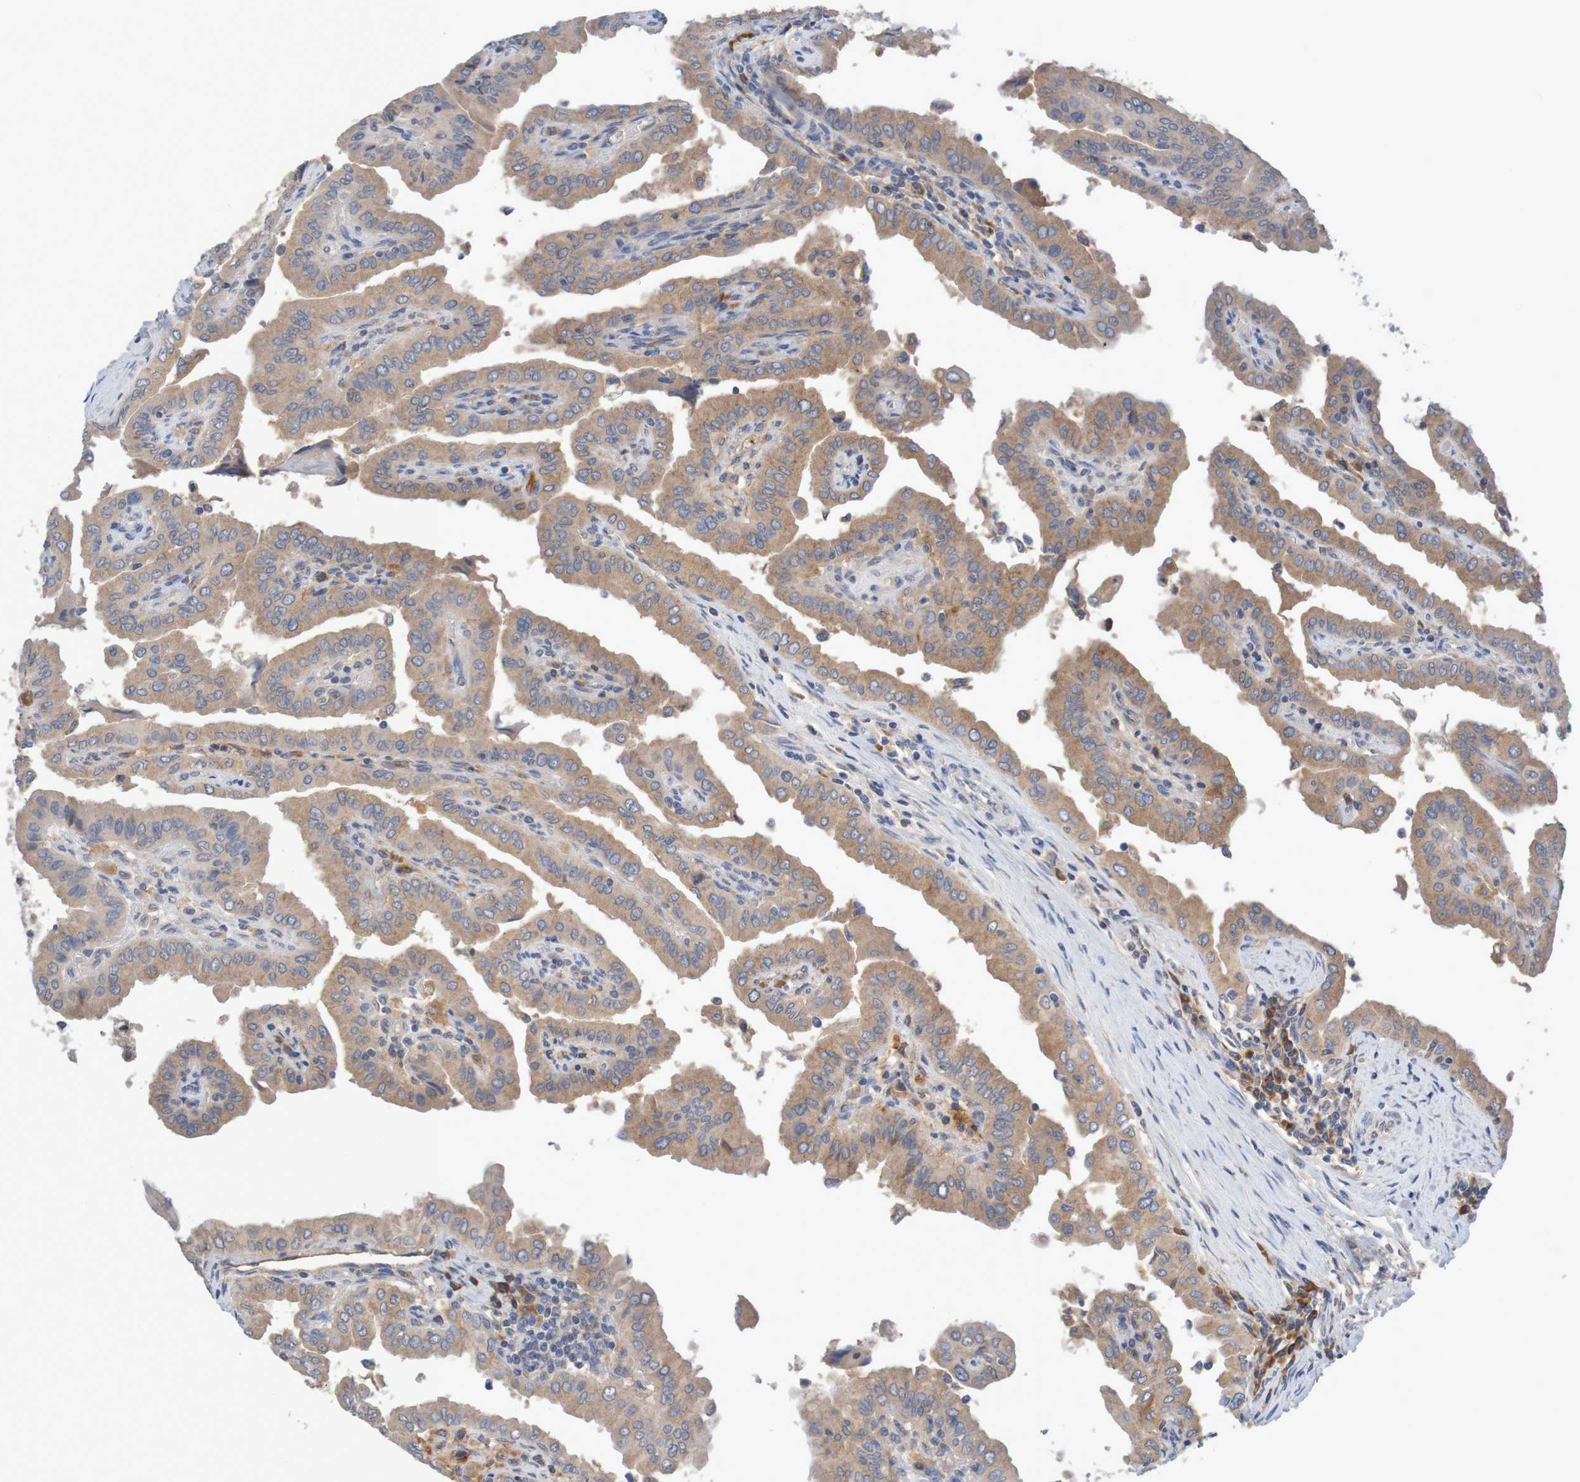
{"staining": {"intensity": "moderate", "quantity": ">75%", "location": "cytoplasmic/membranous"}, "tissue": "thyroid cancer", "cell_type": "Tumor cells", "image_type": "cancer", "snomed": [{"axis": "morphology", "description": "Papillary adenocarcinoma, NOS"}, {"axis": "topography", "description": "Thyroid gland"}], "caption": "Human thyroid papillary adenocarcinoma stained with a brown dye exhibits moderate cytoplasmic/membranous positive positivity in approximately >75% of tumor cells.", "gene": "LTA", "patient": {"sex": "male", "age": 33}}